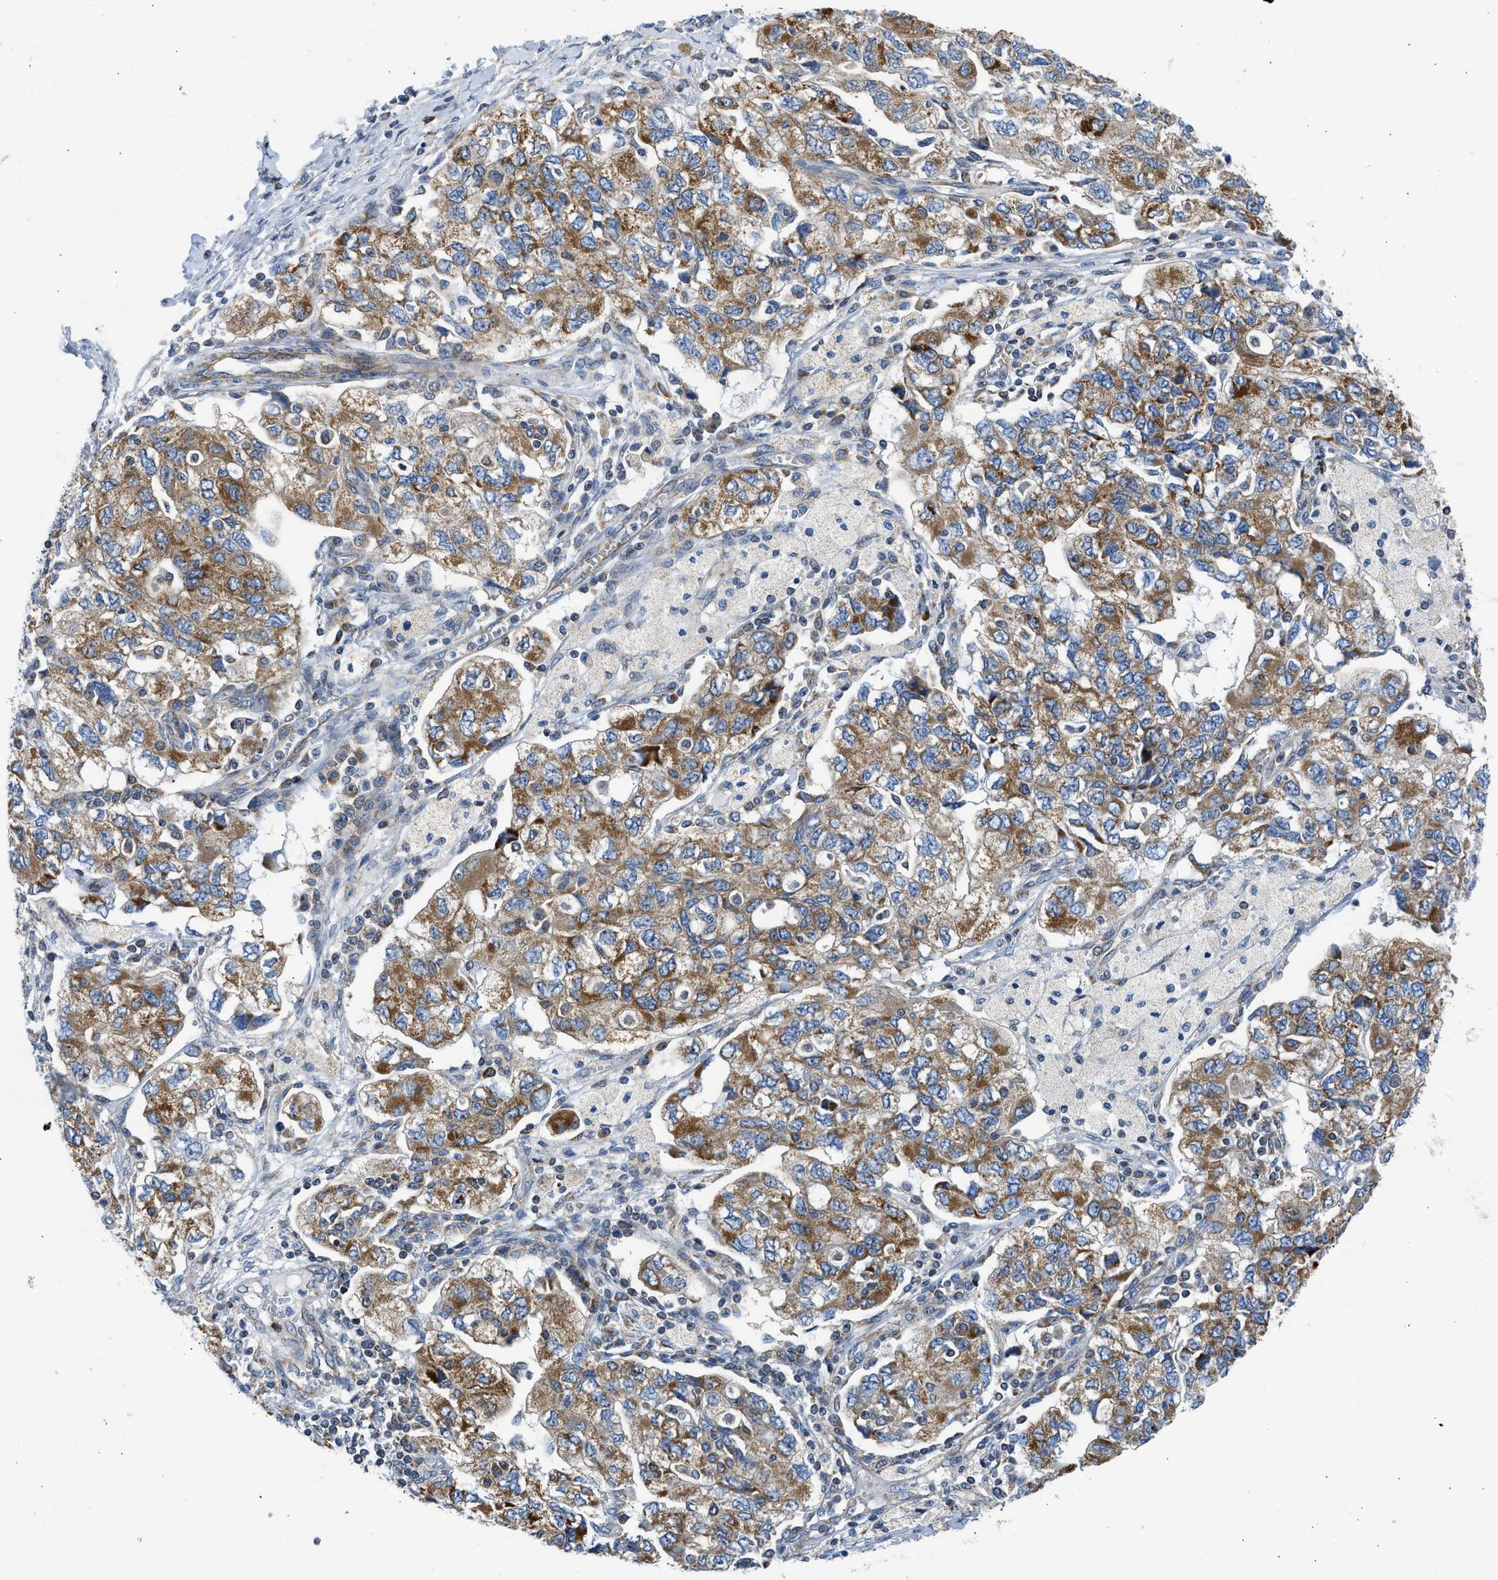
{"staining": {"intensity": "moderate", "quantity": ">75%", "location": "cytoplasmic/membranous"}, "tissue": "ovarian cancer", "cell_type": "Tumor cells", "image_type": "cancer", "snomed": [{"axis": "morphology", "description": "Carcinoma, NOS"}, {"axis": "morphology", "description": "Cystadenocarcinoma, serous, NOS"}, {"axis": "topography", "description": "Ovary"}], "caption": "A medium amount of moderate cytoplasmic/membranous positivity is seen in about >75% of tumor cells in ovarian carcinoma tissue.", "gene": "CAMKK2", "patient": {"sex": "female", "age": 69}}